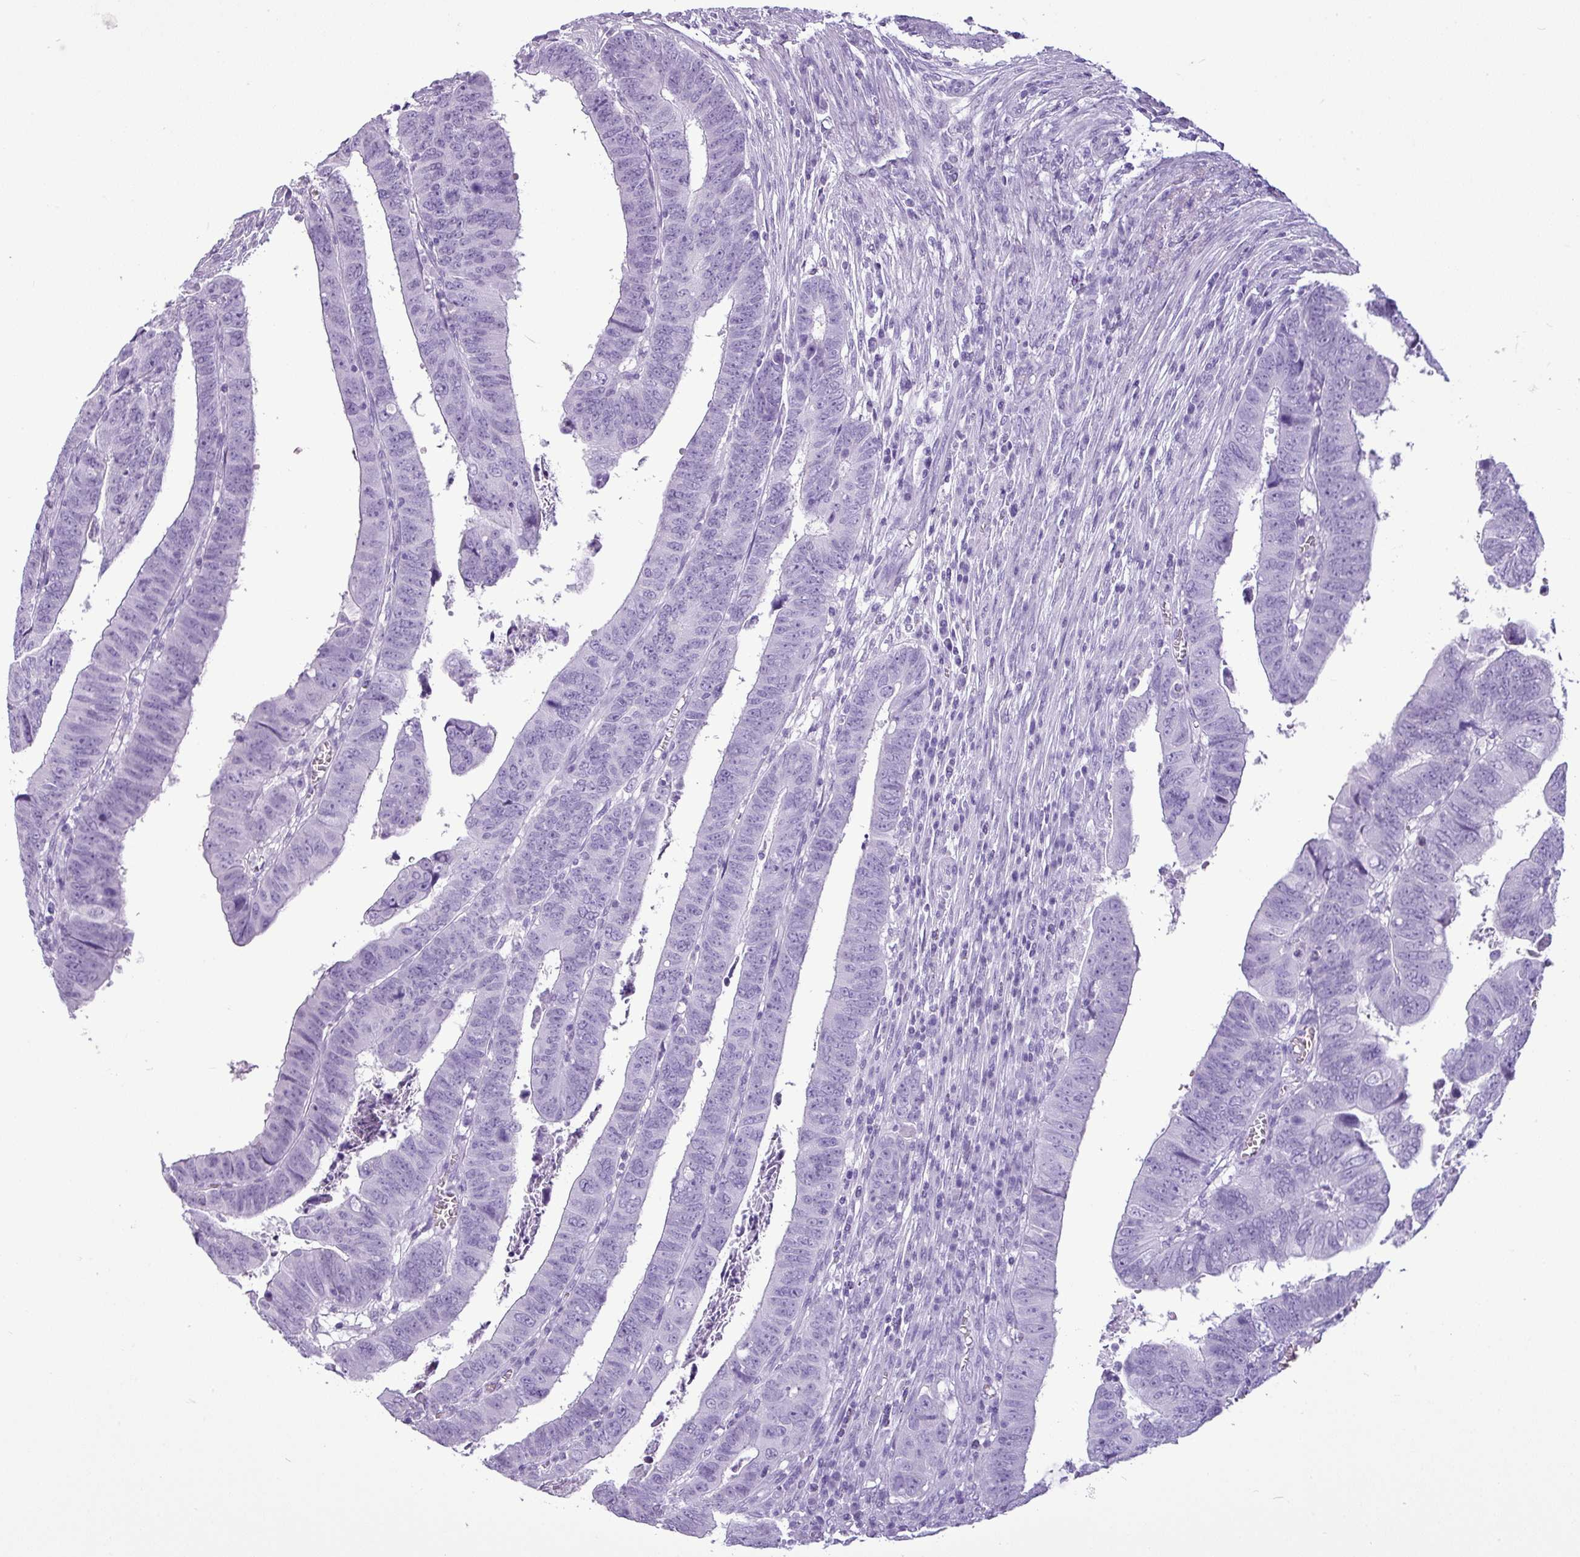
{"staining": {"intensity": "negative", "quantity": "none", "location": "none"}, "tissue": "colorectal cancer", "cell_type": "Tumor cells", "image_type": "cancer", "snomed": [{"axis": "morphology", "description": "Normal tissue, NOS"}, {"axis": "morphology", "description": "Adenocarcinoma, NOS"}, {"axis": "topography", "description": "Rectum"}], "caption": "Immunohistochemistry of colorectal cancer (adenocarcinoma) exhibits no positivity in tumor cells. (Brightfield microscopy of DAB immunohistochemistry (IHC) at high magnification).", "gene": "AMY1B", "patient": {"sex": "female", "age": 65}}